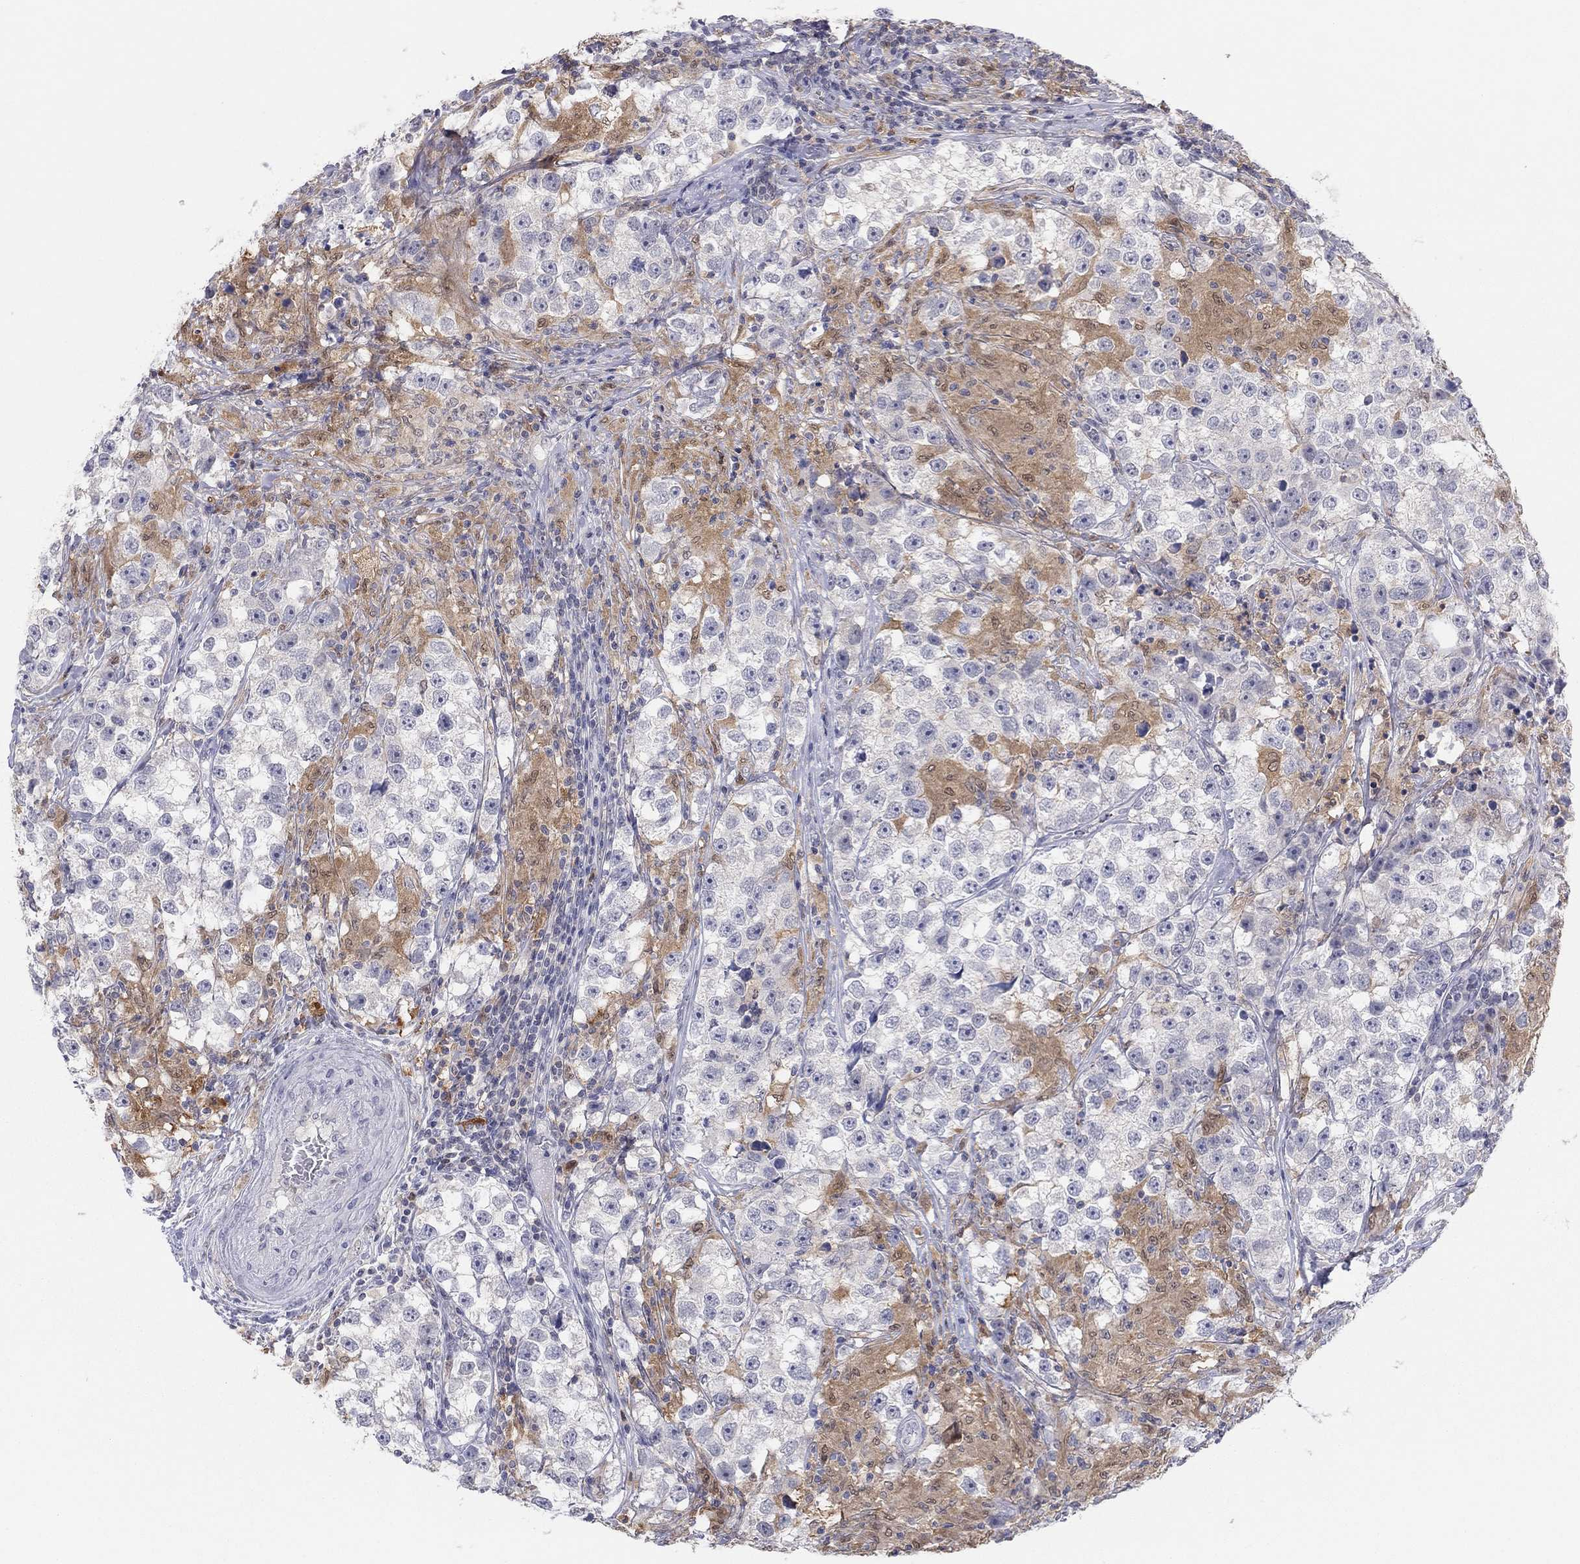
{"staining": {"intensity": "negative", "quantity": "none", "location": "none"}, "tissue": "testis cancer", "cell_type": "Tumor cells", "image_type": "cancer", "snomed": [{"axis": "morphology", "description": "Seminoma, NOS"}, {"axis": "topography", "description": "Testis"}], "caption": "Tumor cells are negative for protein expression in human testis cancer (seminoma). (Stains: DAB immunohistochemistry (IHC) with hematoxylin counter stain, Microscopy: brightfield microscopy at high magnification).", "gene": "PDXK", "patient": {"sex": "male", "age": 46}}